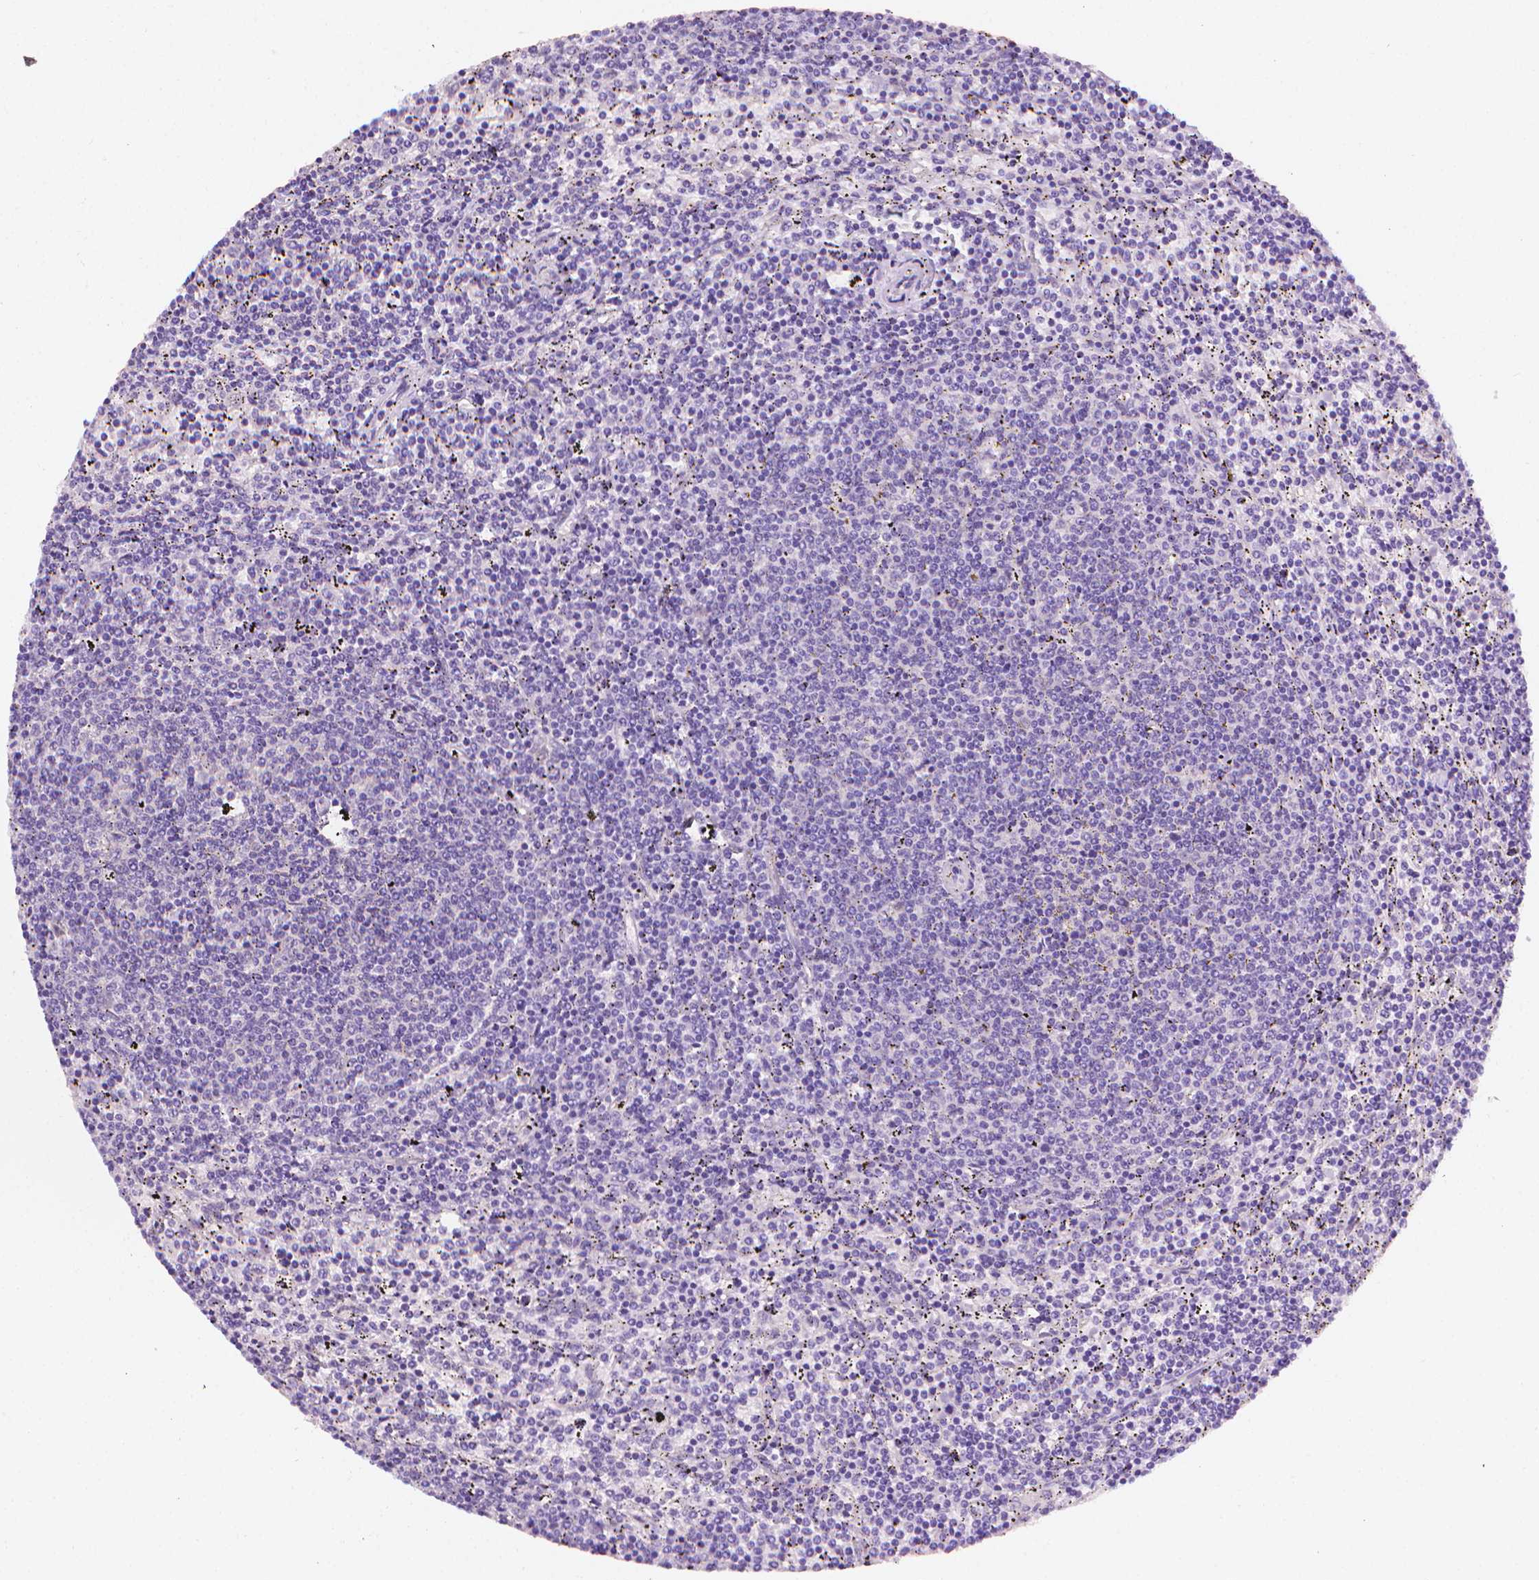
{"staining": {"intensity": "negative", "quantity": "none", "location": "none"}, "tissue": "lymphoma", "cell_type": "Tumor cells", "image_type": "cancer", "snomed": [{"axis": "morphology", "description": "Malignant lymphoma, non-Hodgkin's type, Low grade"}, {"axis": "topography", "description": "Spleen"}], "caption": "DAB immunohistochemical staining of human lymphoma exhibits no significant expression in tumor cells. (DAB immunohistochemistry (IHC) with hematoxylin counter stain).", "gene": "FASN", "patient": {"sex": "female", "age": 50}}